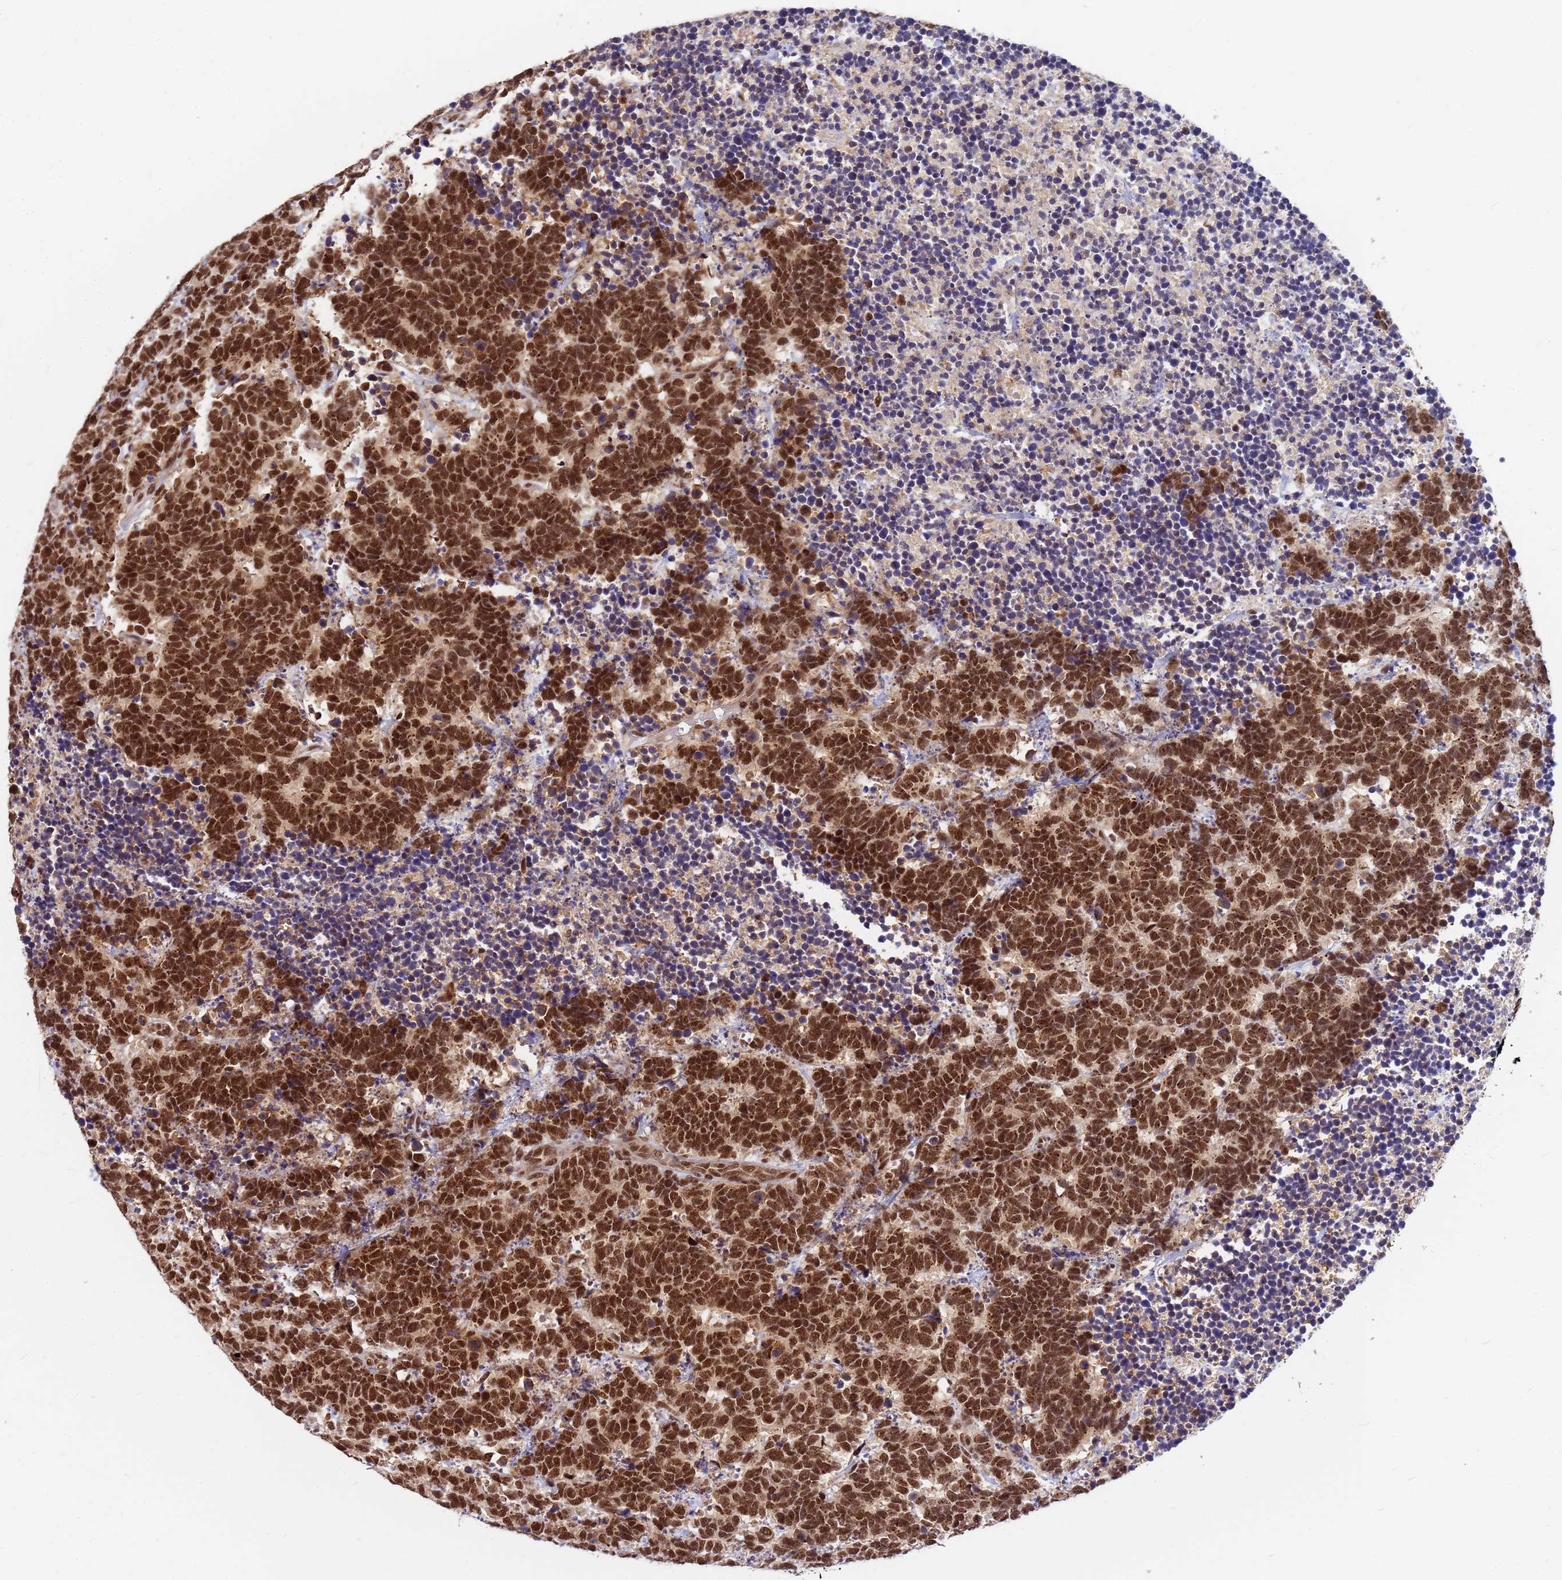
{"staining": {"intensity": "strong", "quantity": ">75%", "location": "cytoplasmic/membranous,nuclear"}, "tissue": "carcinoid", "cell_type": "Tumor cells", "image_type": "cancer", "snomed": [{"axis": "morphology", "description": "Carcinoma, NOS"}, {"axis": "morphology", "description": "Carcinoid, malignant, NOS"}, {"axis": "topography", "description": "Urinary bladder"}], "caption": "Immunohistochemical staining of human carcinoma displays strong cytoplasmic/membranous and nuclear protein positivity in approximately >75% of tumor cells.", "gene": "NCBP2", "patient": {"sex": "male", "age": 57}}